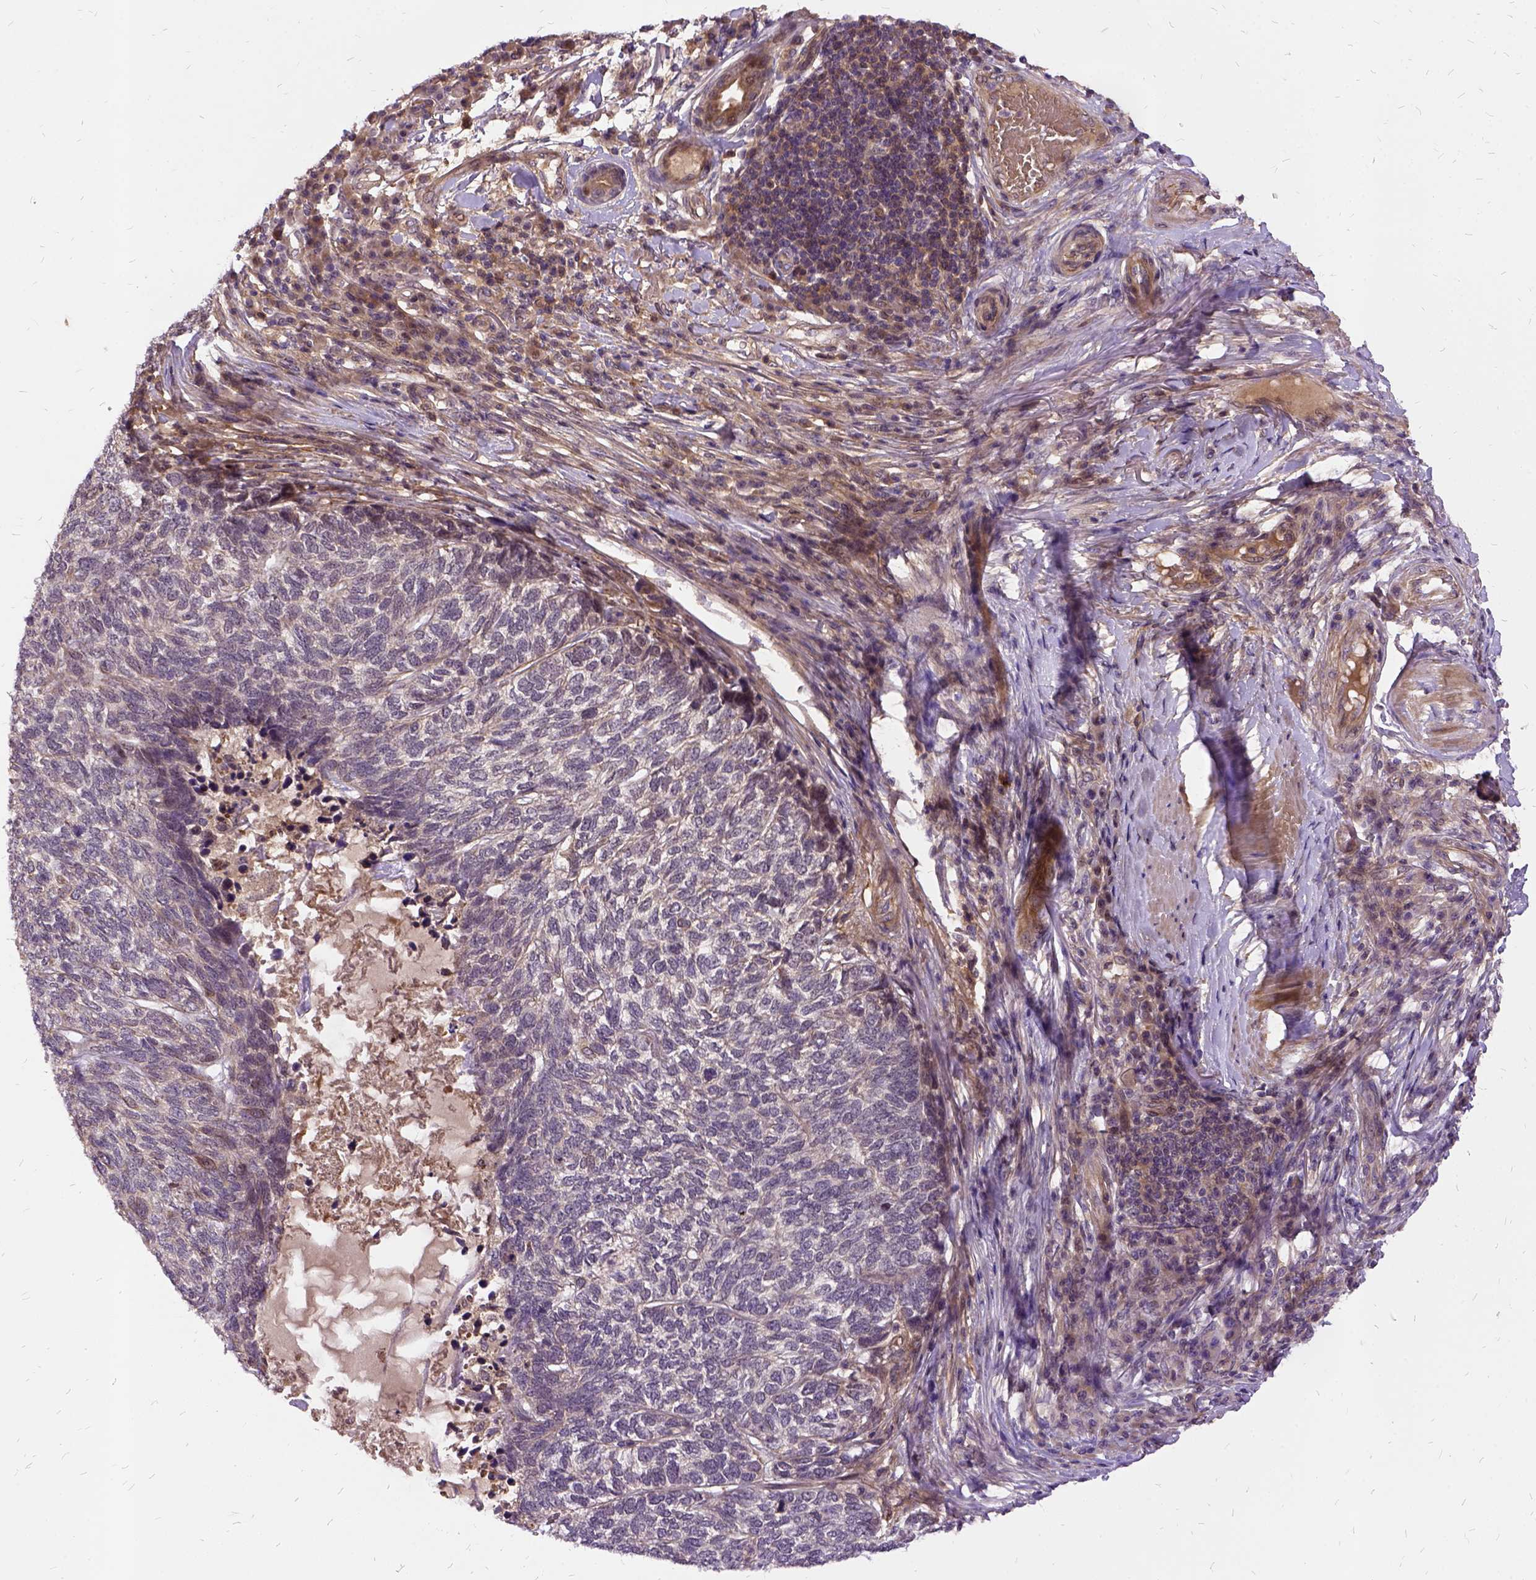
{"staining": {"intensity": "weak", "quantity": "25%-75%", "location": "cytoplasmic/membranous"}, "tissue": "skin cancer", "cell_type": "Tumor cells", "image_type": "cancer", "snomed": [{"axis": "morphology", "description": "Basal cell carcinoma"}, {"axis": "topography", "description": "Skin"}], "caption": "The photomicrograph shows a brown stain indicating the presence of a protein in the cytoplasmic/membranous of tumor cells in skin basal cell carcinoma. The staining is performed using DAB brown chromogen to label protein expression. The nuclei are counter-stained blue using hematoxylin.", "gene": "ILRUN", "patient": {"sex": "female", "age": 65}}